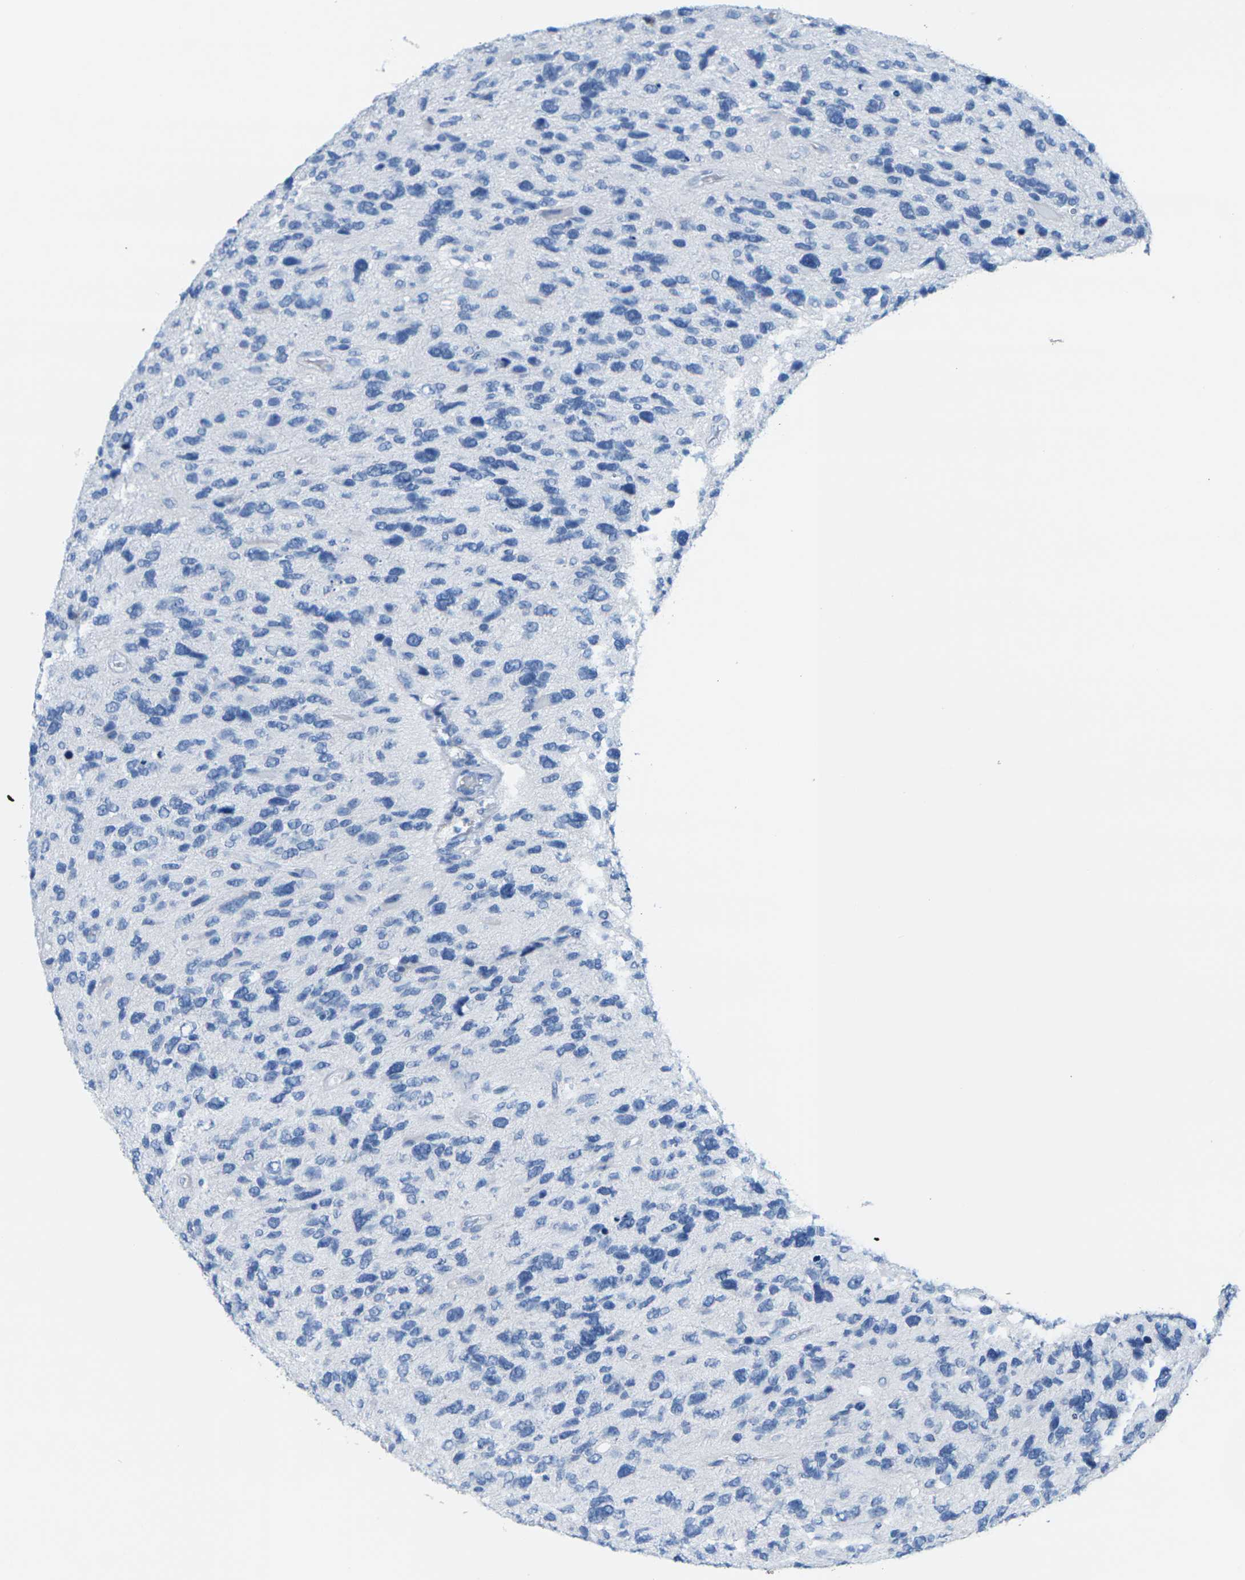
{"staining": {"intensity": "negative", "quantity": "none", "location": "none"}, "tissue": "glioma", "cell_type": "Tumor cells", "image_type": "cancer", "snomed": [{"axis": "morphology", "description": "Glioma, malignant, High grade"}, {"axis": "topography", "description": "Brain"}], "caption": "The IHC micrograph has no significant staining in tumor cells of glioma tissue. Brightfield microscopy of IHC stained with DAB (3,3'-diaminobenzidine) (brown) and hematoxylin (blue), captured at high magnification.", "gene": "SLC12A1", "patient": {"sex": "female", "age": 58}}